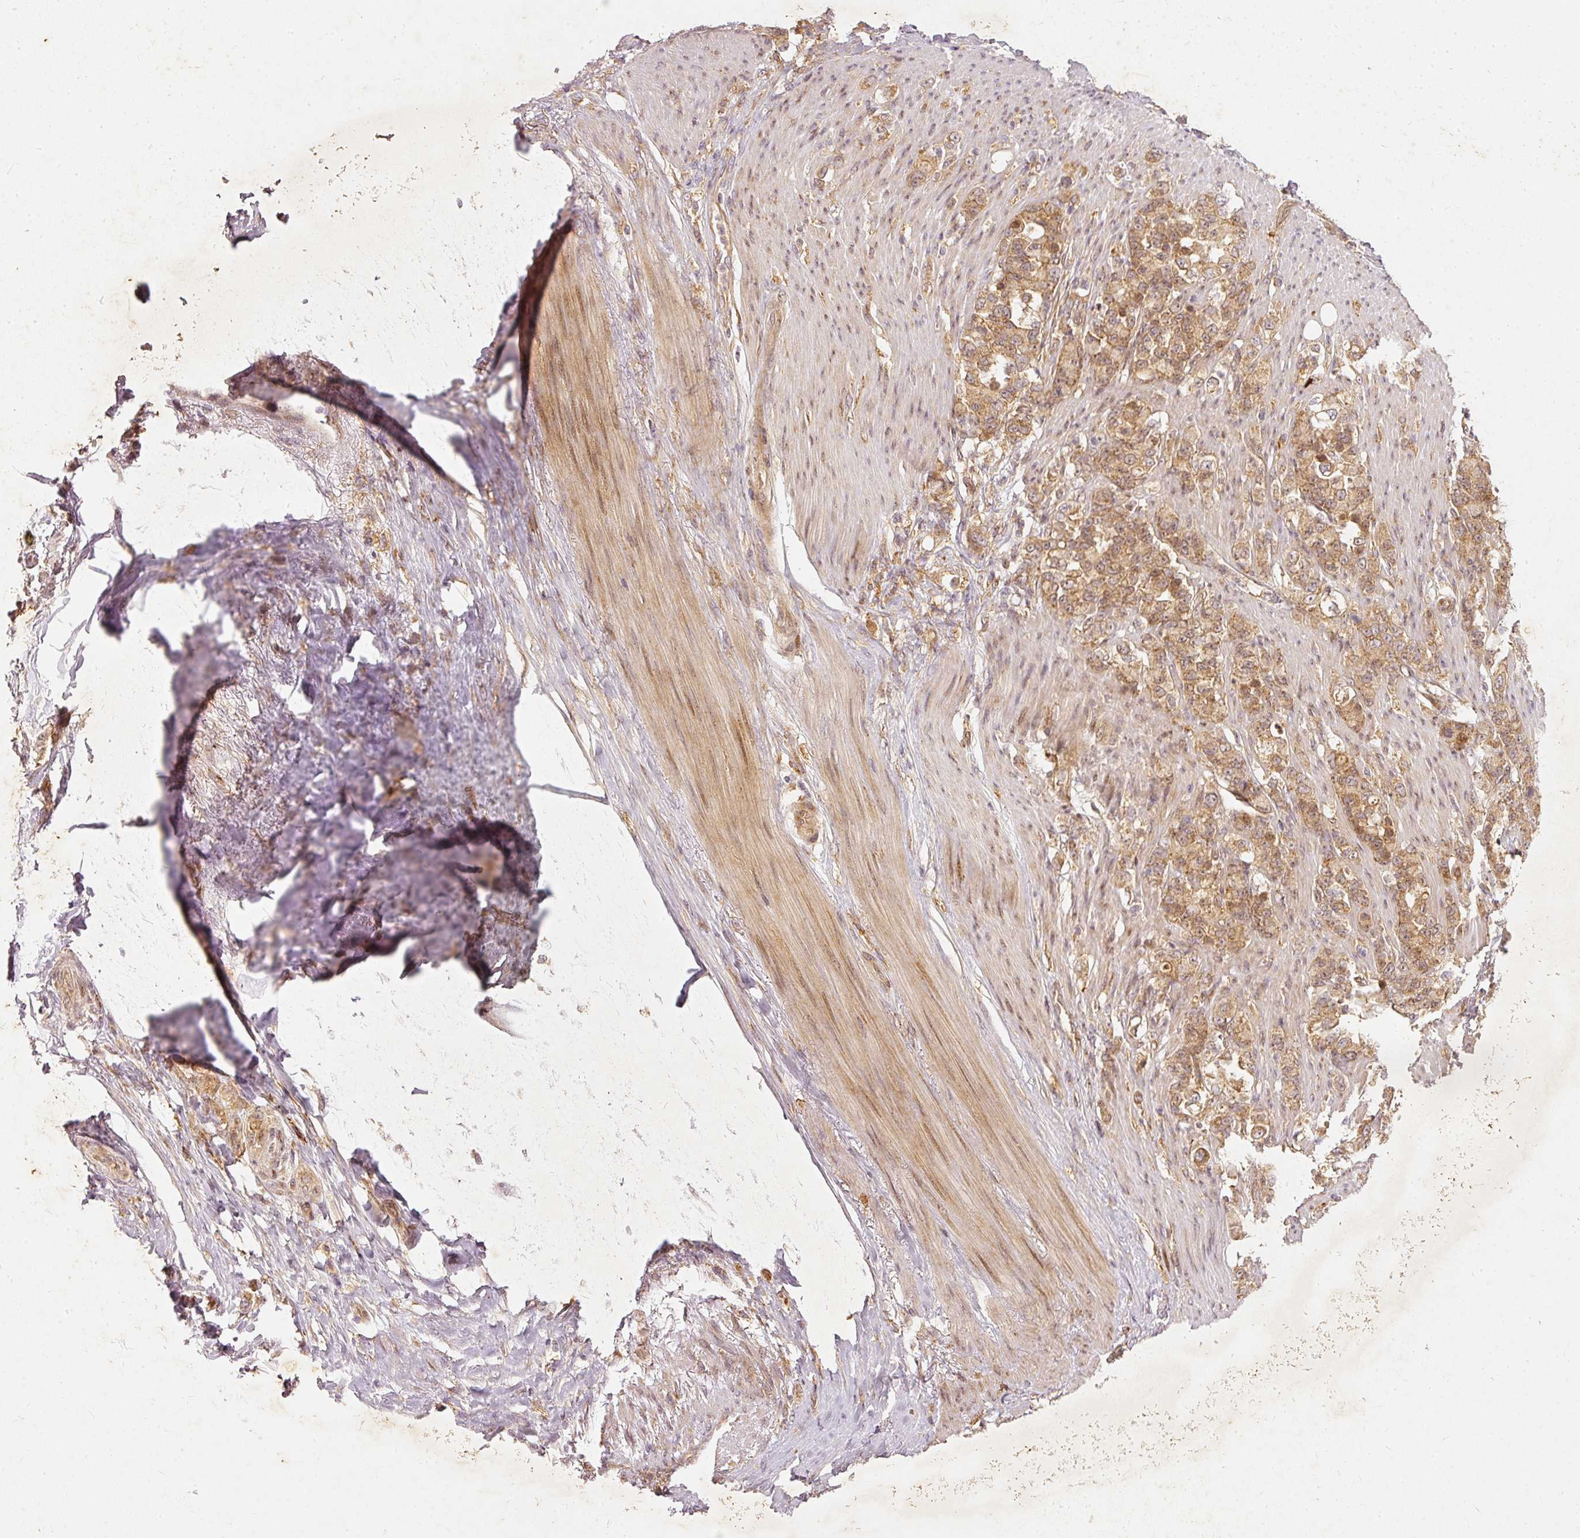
{"staining": {"intensity": "moderate", "quantity": ">75%", "location": "cytoplasmic/membranous"}, "tissue": "stomach cancer", "cell_type": "Tumor cells", "image_type": "cancer", "snomed": [{"axis": "morphology", "description": "Normal tissue, NOS"}, {"axis": "morphology", "description": "Adenocarcinoma, NOS"}, {"axis": "topography", "description": "Stomach"}], "caption": "Immunohistochemistry of human stomach adenocarcinoma exhibits medium levels of moderate cytoplasmic/membranous expression in approximately >75% of tumor cells.", "gene": "ZNF580", "patient": {"sex": "female", "age": 79}}